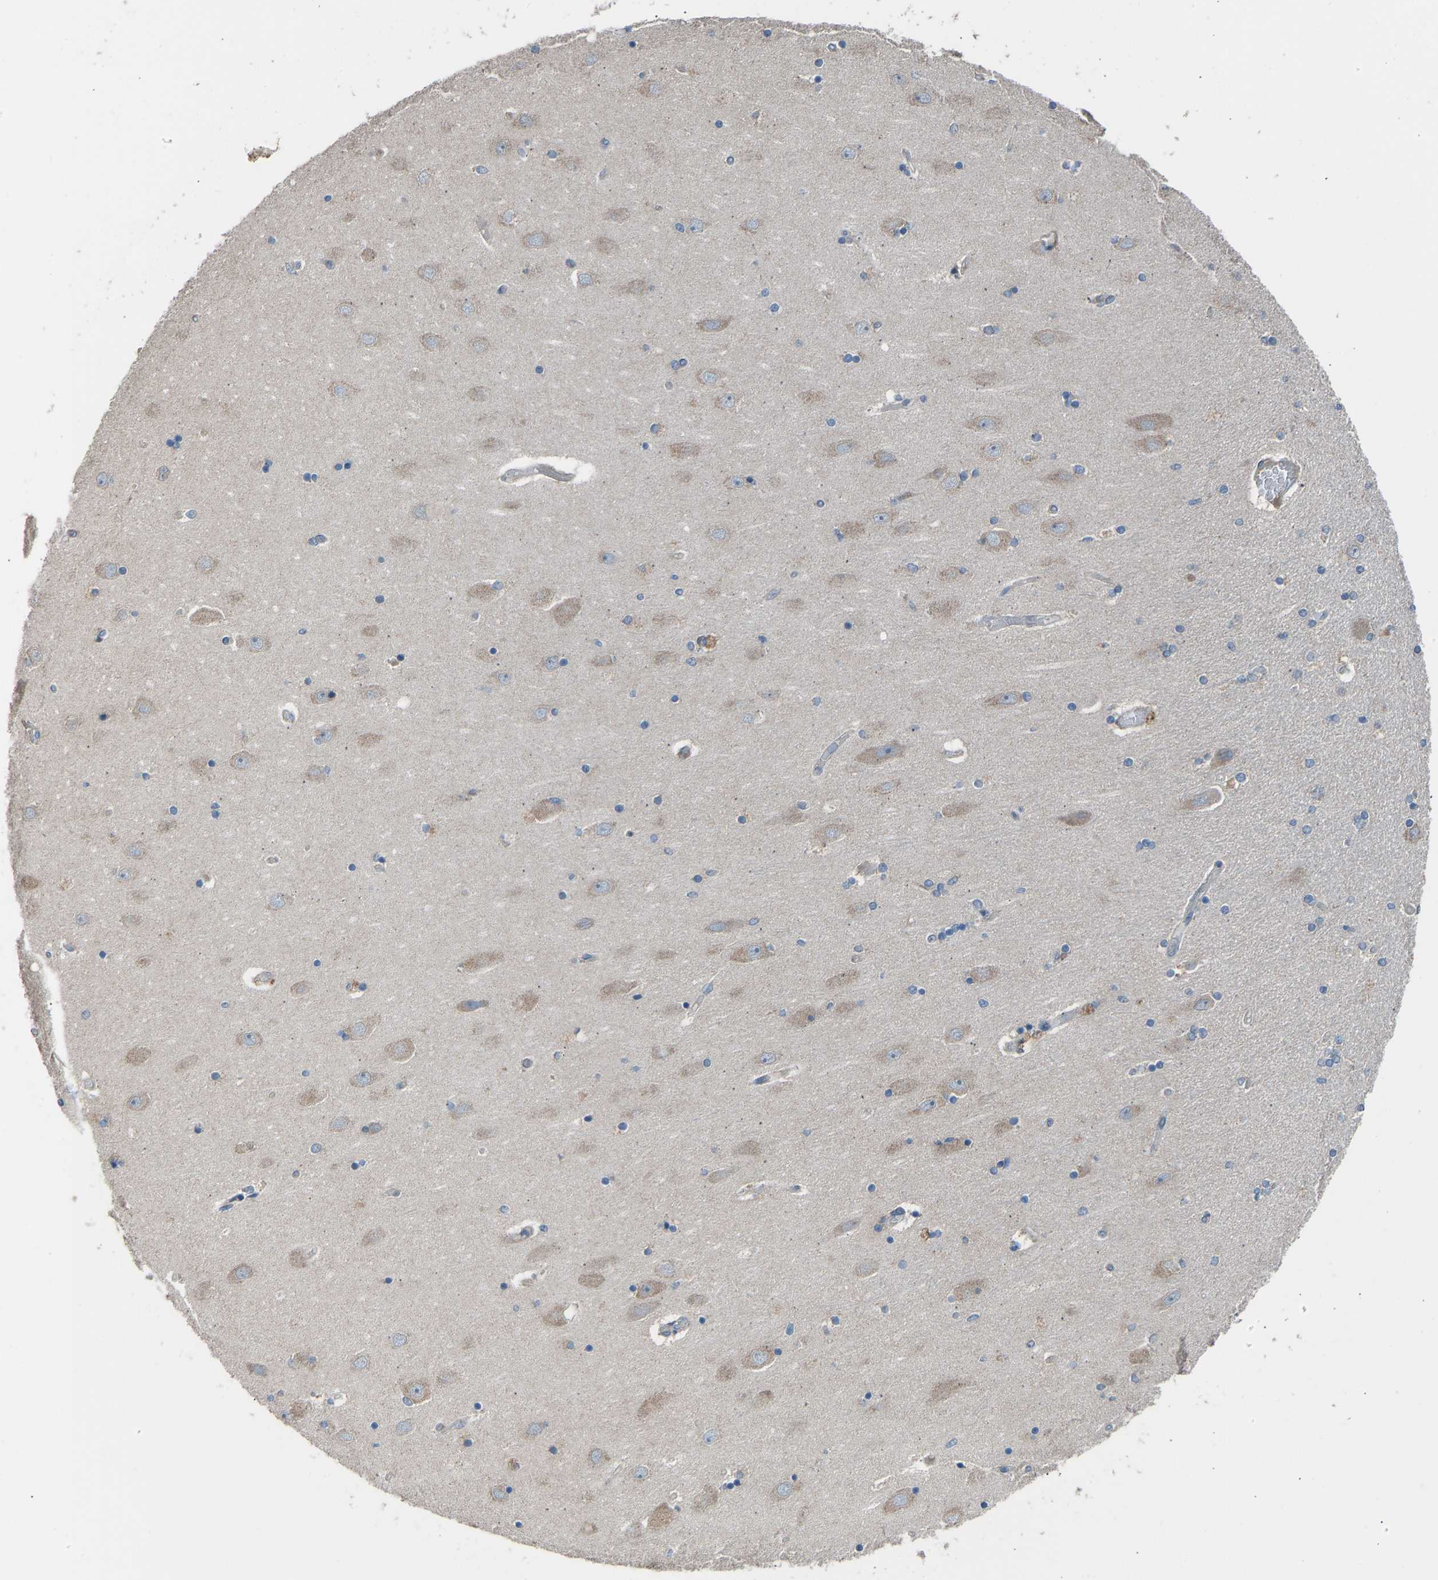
{"staining": {"intensity": "negative", "quantity": "none", "location": "none"}, "tissue": "hippocampus", "cell_type": "Glial cells", "image_type": "normal", "snomed": [{"axis": "morphology", "description": "Normal tissue, NOS"}, {"axis": "topography", "description": "Hippocampus"}], "caption": "DAB immunohistochemical staining of unremarkable human hippocampus shows no significant expression in glial cells. Brightfield microscopy of immunohistochemistry stained with DAB (3,3'-diaminobenzidine) (brown) and hematoxylin (blue), captured at high magnification.", "gene": "TGFBR3", "patient": {"sex": "female", "age": 54}}